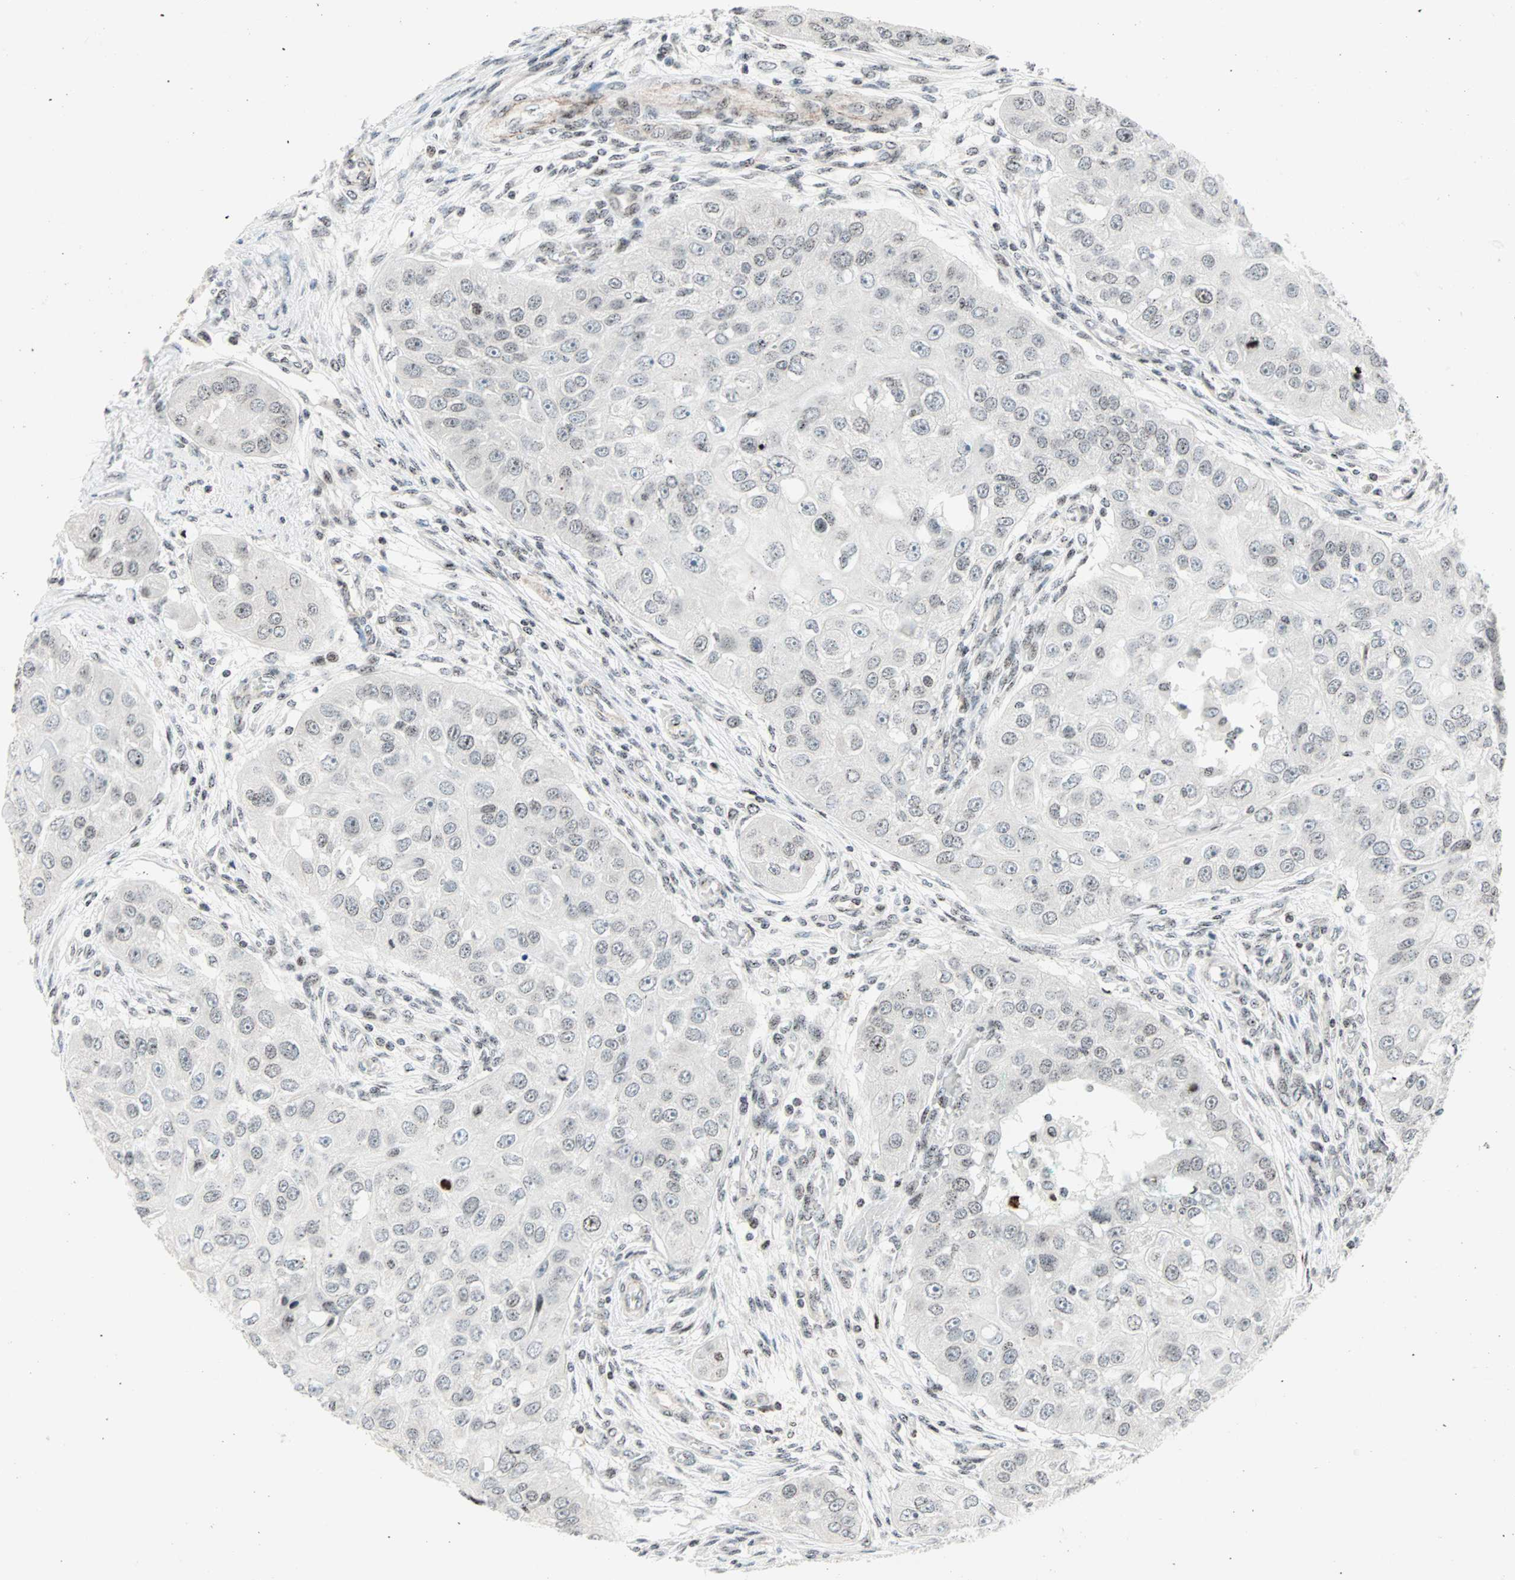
{"staining": {"intensity": "weak", "quantity": "<25%", "location": "nuclear"}, "tissue": "head and neck cancer", "cell_type": "Tumor cells", "image_type": "cancer", "snomed": [{"axis": "morphology", "description": "Normal tissue, NOS"}, {"axis": "morphology", "description": "Squamous cell carcinoma, NOS"}, {"axis": "topography", "description": "Skeletal muscle"}, {"axis": "topography", "description": "Head-Neck"}], "caption": "Immunohistochemistry of squamous cell carcinoma (head and neck) reveals no staining in tumor cells. The staining is performed using DAB brown chromogen with nuclei counter-stained in using hematoxylin.", "gene": "CENPA", "patient": {"sex": "male", "age": 51}}